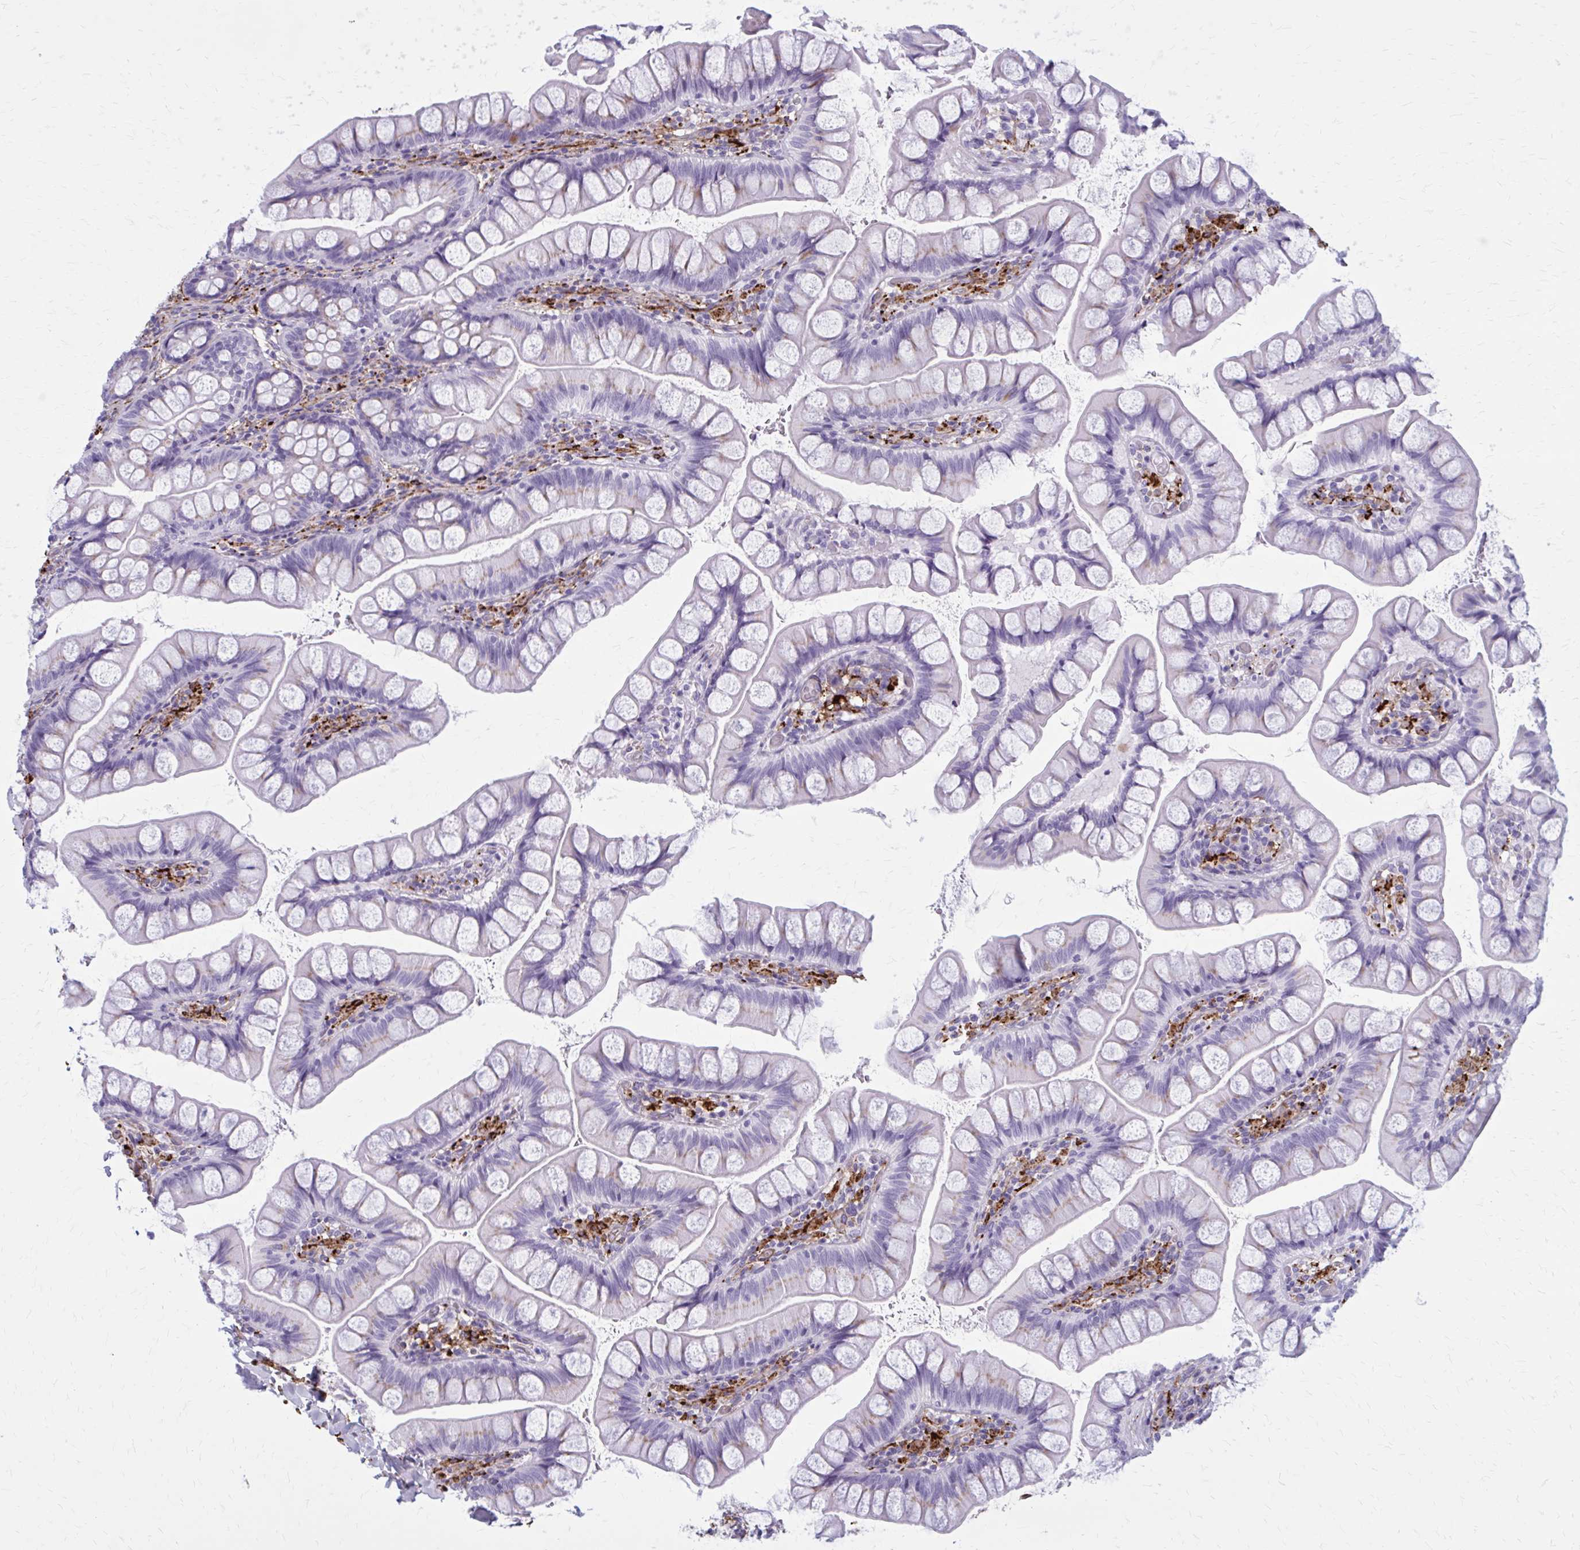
{"staining": {"intensity": "weak", "quantity": "25%-75%", "location": "cytoplasmic/membranous"}, "tissue": "small intestine", "cell_type": "Glandular cells", "image_type": "normal", "snomed": [{"axis": "morphology", "description": "Normal tissue, NOS"}, {"axis": "topography", "description": "Small intestine"}], "caption": "This histopathology image shows IHC staining of benign human small intestine, with low weak cytoplasmic/membranous positivity in about 25%-75% of glandular cells.", "gene": "AKAP12", "patient": {"sex": "male", "age": 70}}